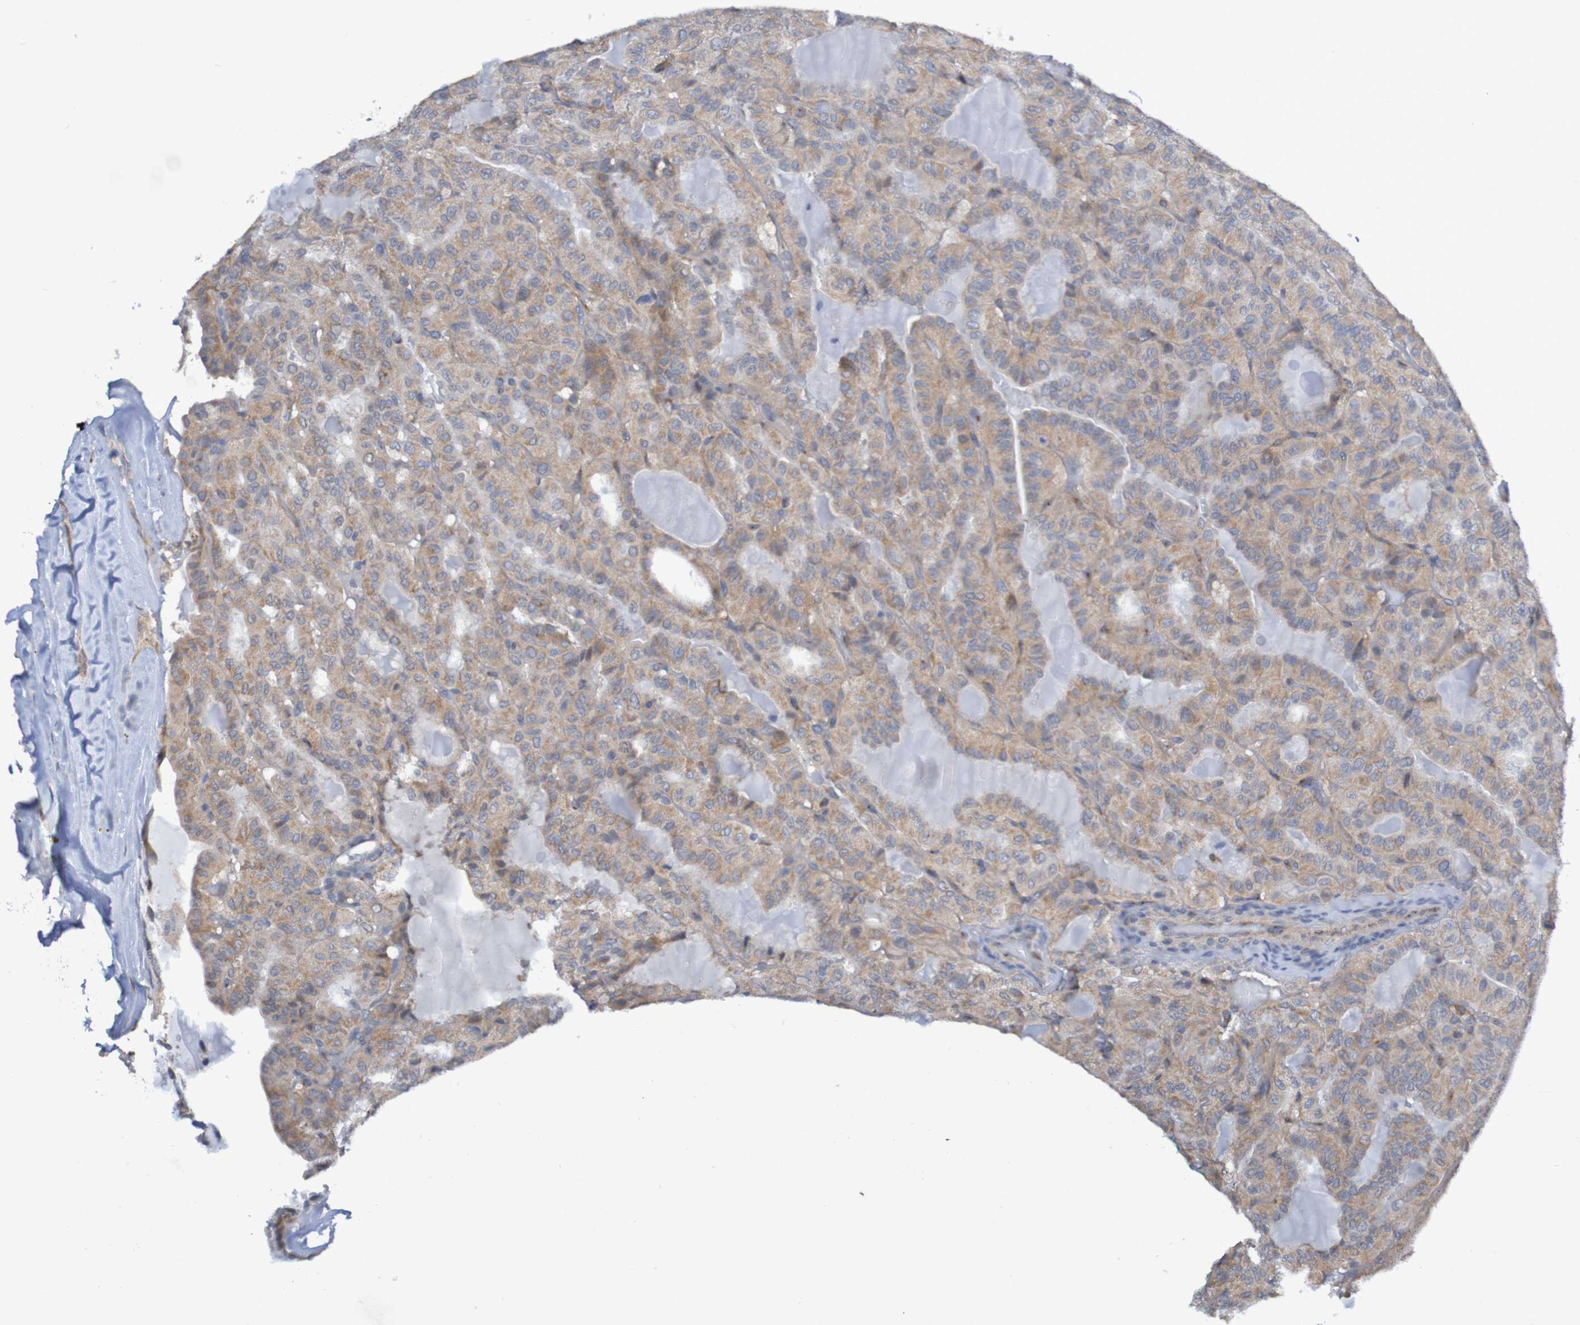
{"staining": {"intensity": "weak", "quantity": ">75%", "location": "cytoplasmic/membranous"}, "tissue": "thyroid cancer", "cell_type": "Tumor cells", "image_type": "cancer", "snomed": [{"axis": "morphology", "description": "Papillary adenocarcinoma, NOS"}, {"axis": "topography", "description": "Thyroid gland"}], "caption": "Protein staining shows weak cytoplasmic/membranous positivity in about >75% of tumor cells in thyroid cancer.", "gene": "LMBRD2", "patient": {"sex": "male", "age": 77}}